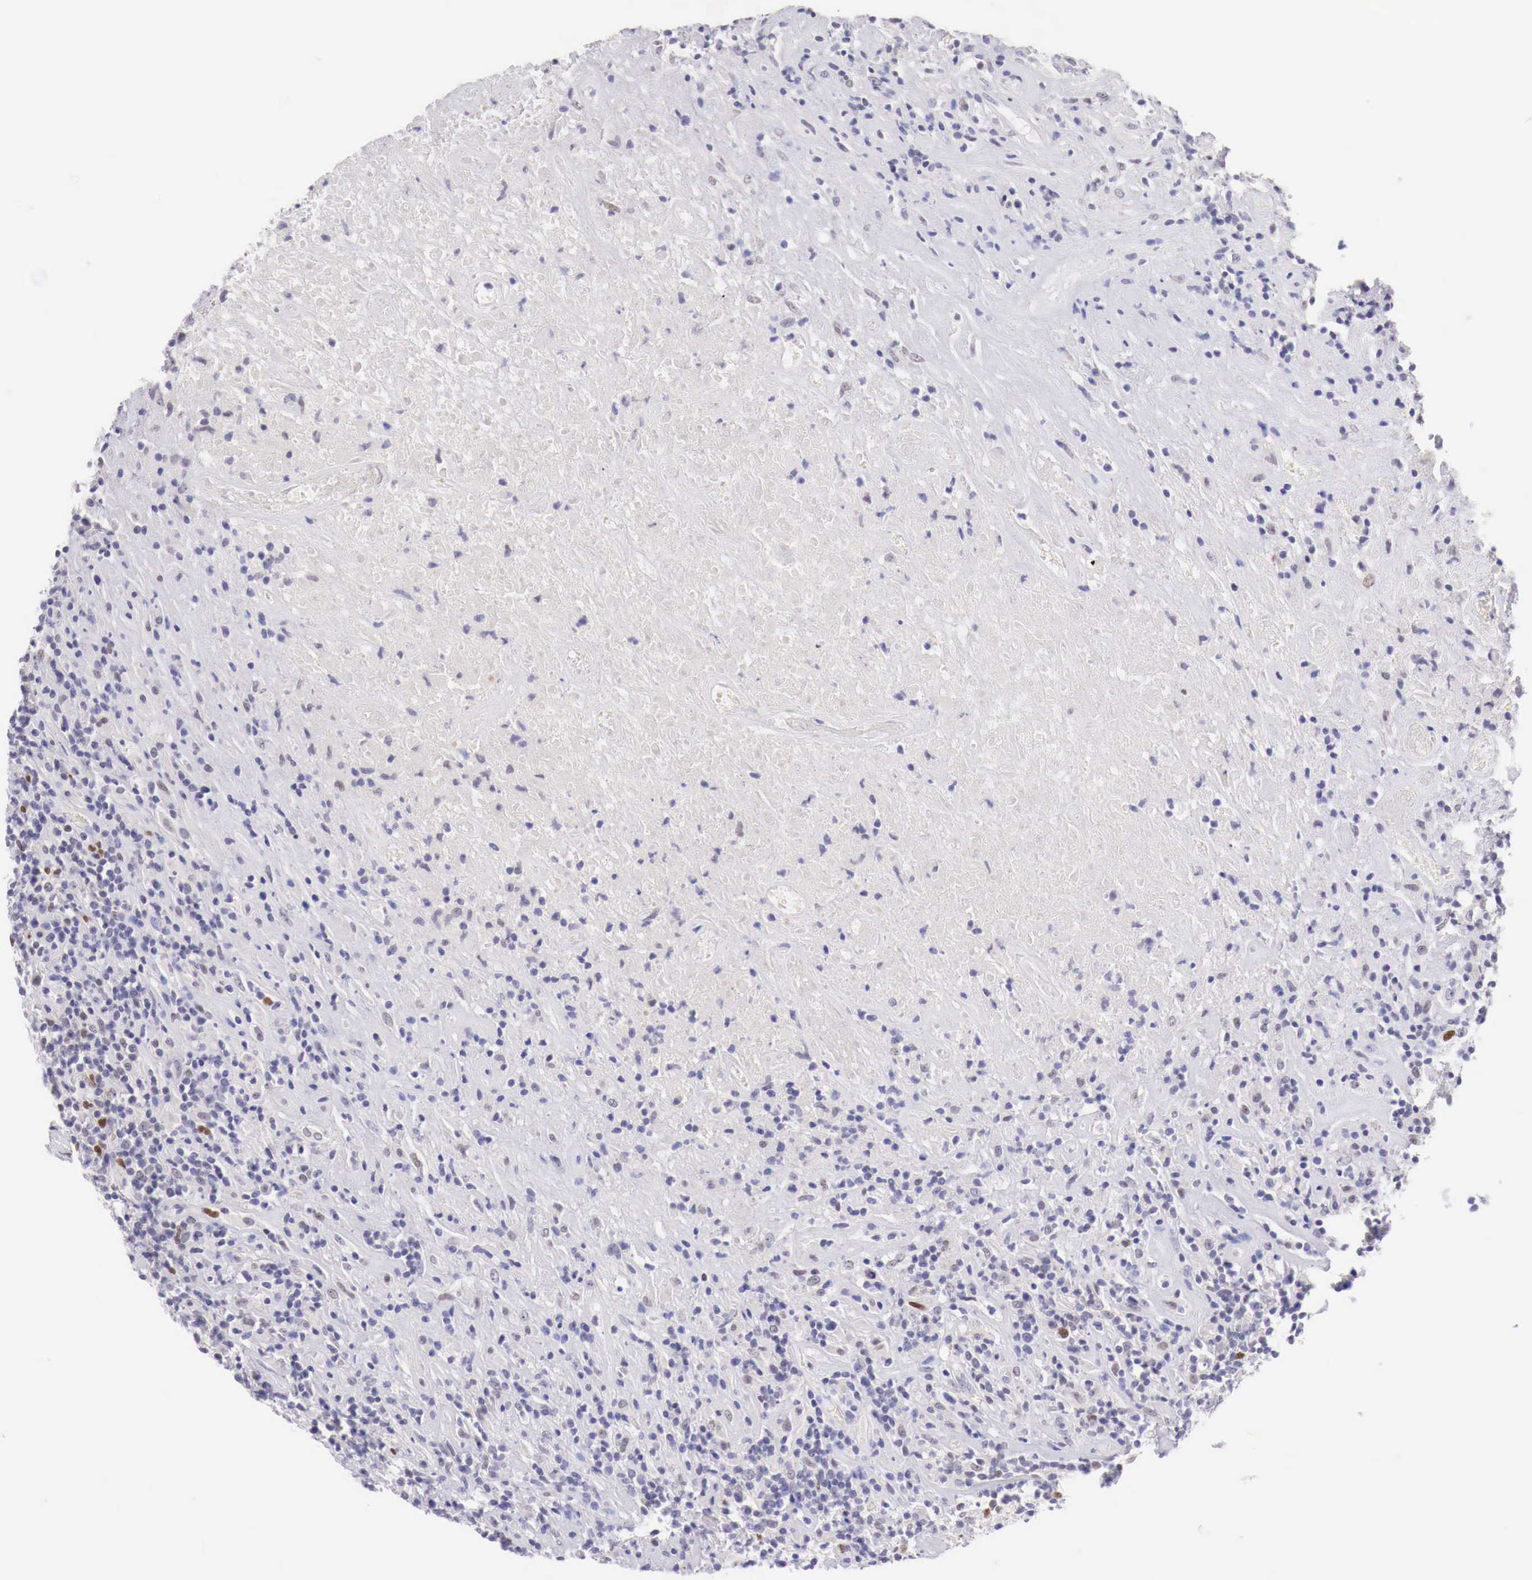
{"staining": {"intensity": "negative", "quantity": "none", "location": "none"}, "tissue": "lymphoma", "cell_type": "Tumor cells", "image_type": "cancer", "snomed": [{"axis": "morphology", "description": "Hodgkin's disease, NOS"}, {"axis": "topography", "description": "Lymph node"}], "caption": "Immunohistochemical staining of human Hodgkin's disease demonstrates no significant expression in tumor cells. (DAB (3,3'-diaminobenzidine) immunohistochemistry with hematoxylin counter stain).", "gene": "BCL6", "patient": {"sex": "male", "age": 46}}